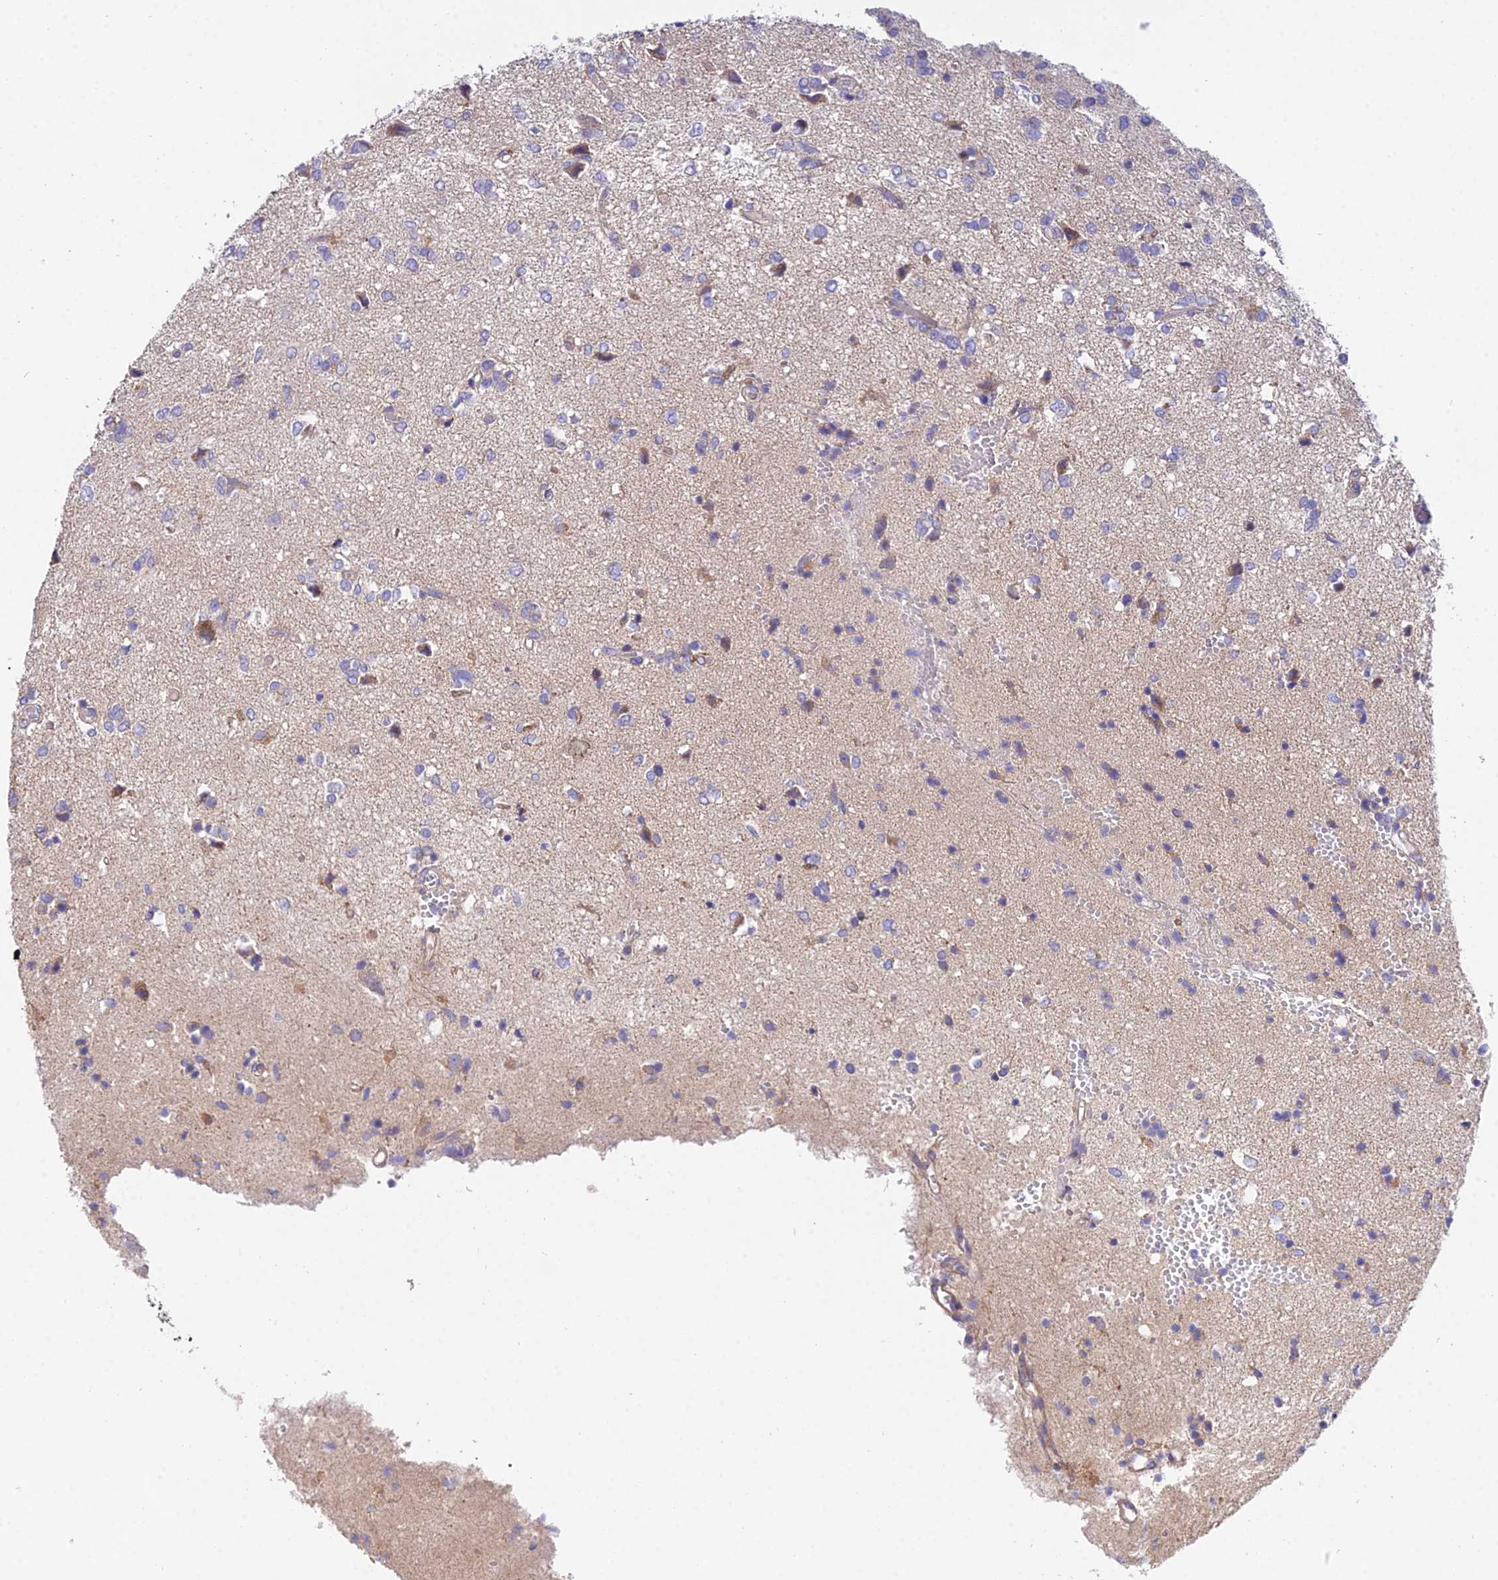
{"staining": {"intensity": "negative", "quantity": "none", "location": "none"}, "tissue": "glioma", "cell_type": "Tumor cells", "image_type": "cancer", "snomed": [{"axis": "morphology", "description": "Glioma, malignant, High grade"}, {"axis": "topography", "description": "Brain"}], "caption": "High magnification brightfield microscopy of malignant high-grade glioma stained with DAB (3,3'-diaminobenzidine) (brown) and counterstained with hematoxylin (blue): tumor cells show no significant expression.", "gene": "PPP2R2C", "patient": {"sex": "female", "age": 59}}